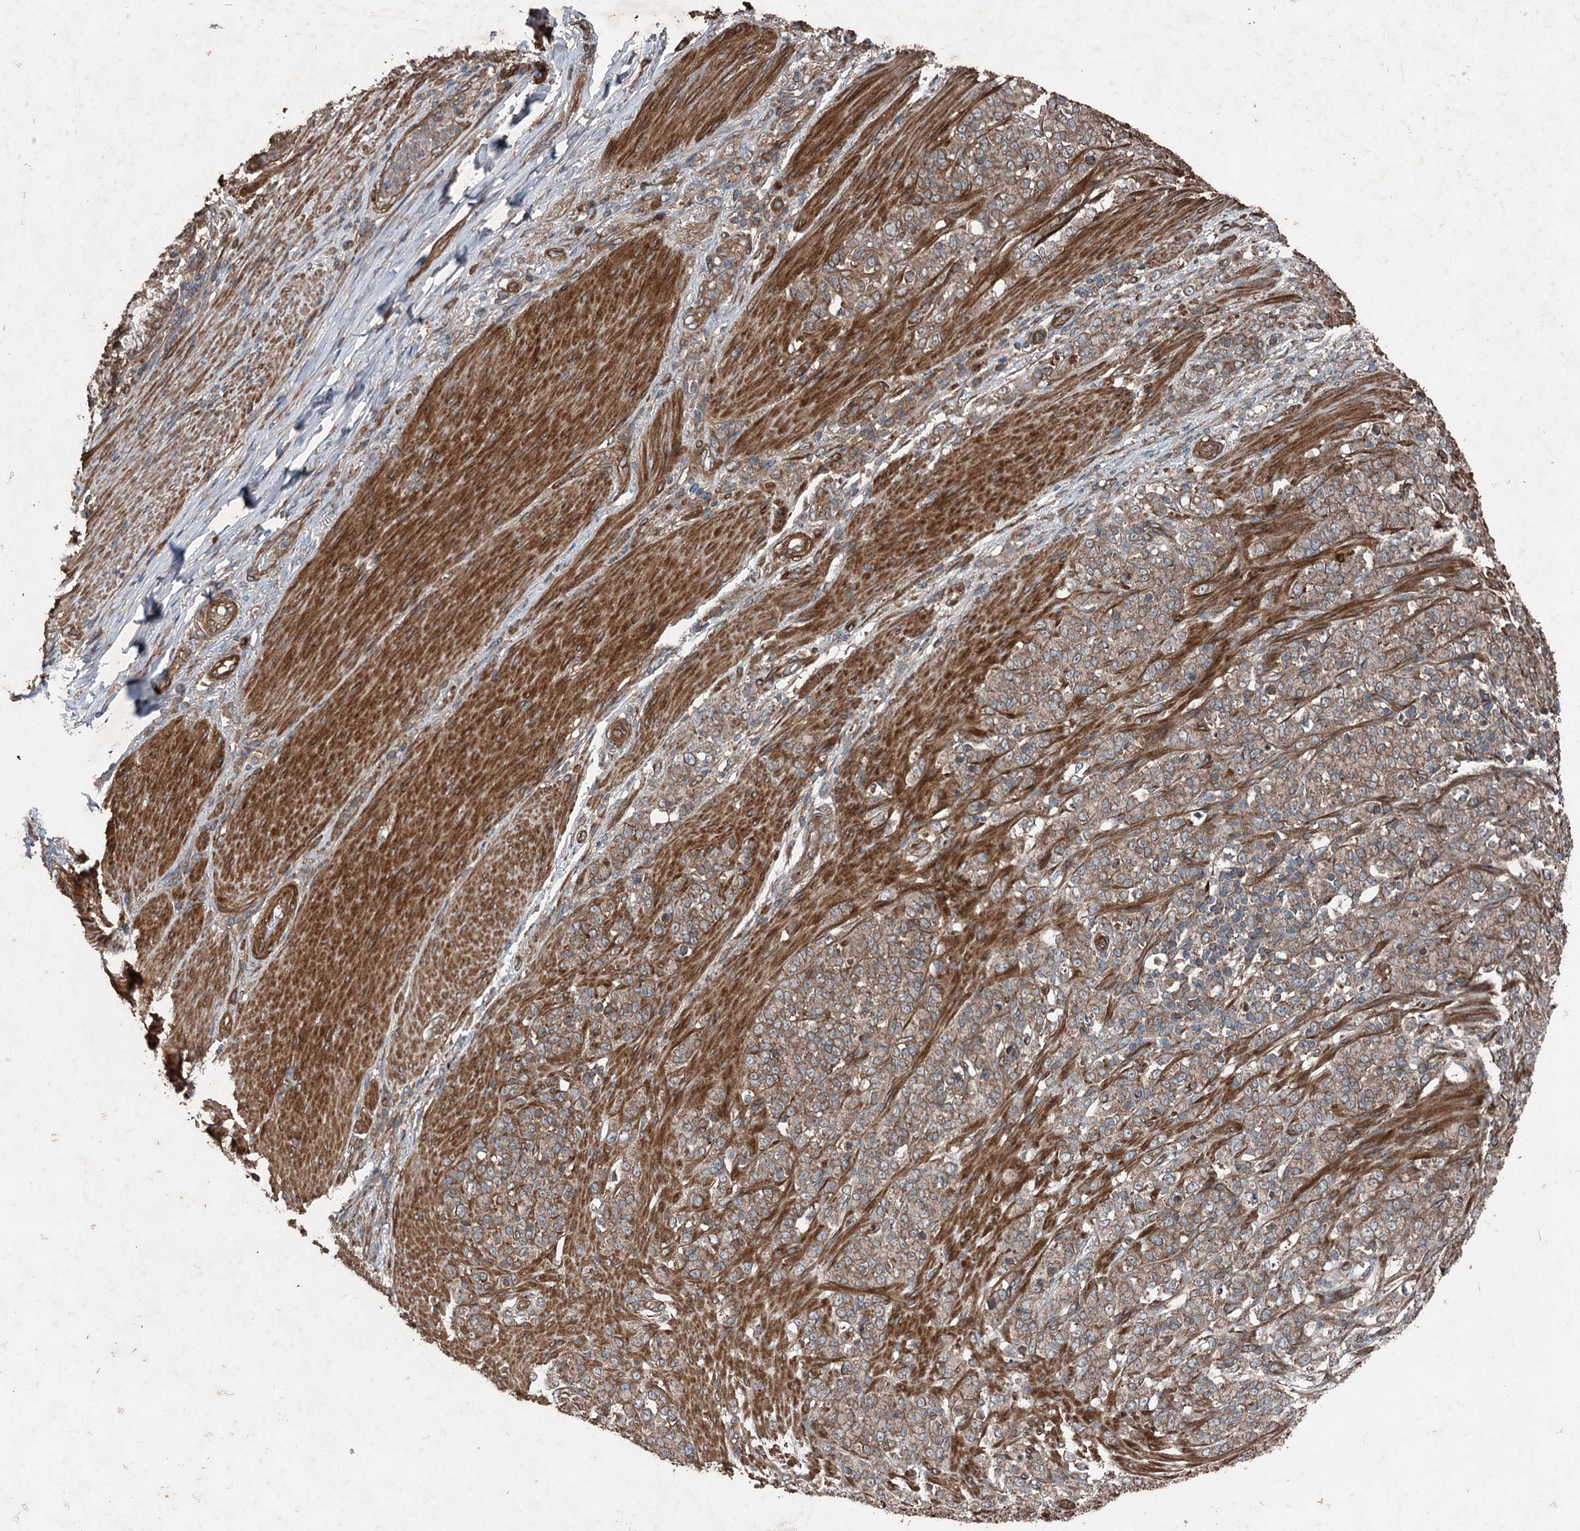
{"staining": {"intensity": "moderate", "quantity": ">75%", "location": "cytoplasmic/membranous"}, "tissue": "stomach cancer", "cell_type": "Tumor cells", "image_type": "cancer", "snomed": [{"axis": "morphology", "description": "Adenocarcinoma, NOS"}, {"axis": "topography", "description": "Stomach"}], "caption": "Protein staining exhibits moderate cytoplasmic/membranous positivity in about >75% of tumor cells in adenocarcinoma (stomach). (Stains: DAB (3,3'-diaminobenzidine) in brown, nuclei in blue, Microscopy: brightfield microscopy at high magnification).", "gene": "RNF214", "patient": {"sex": "female", "age": 79}}